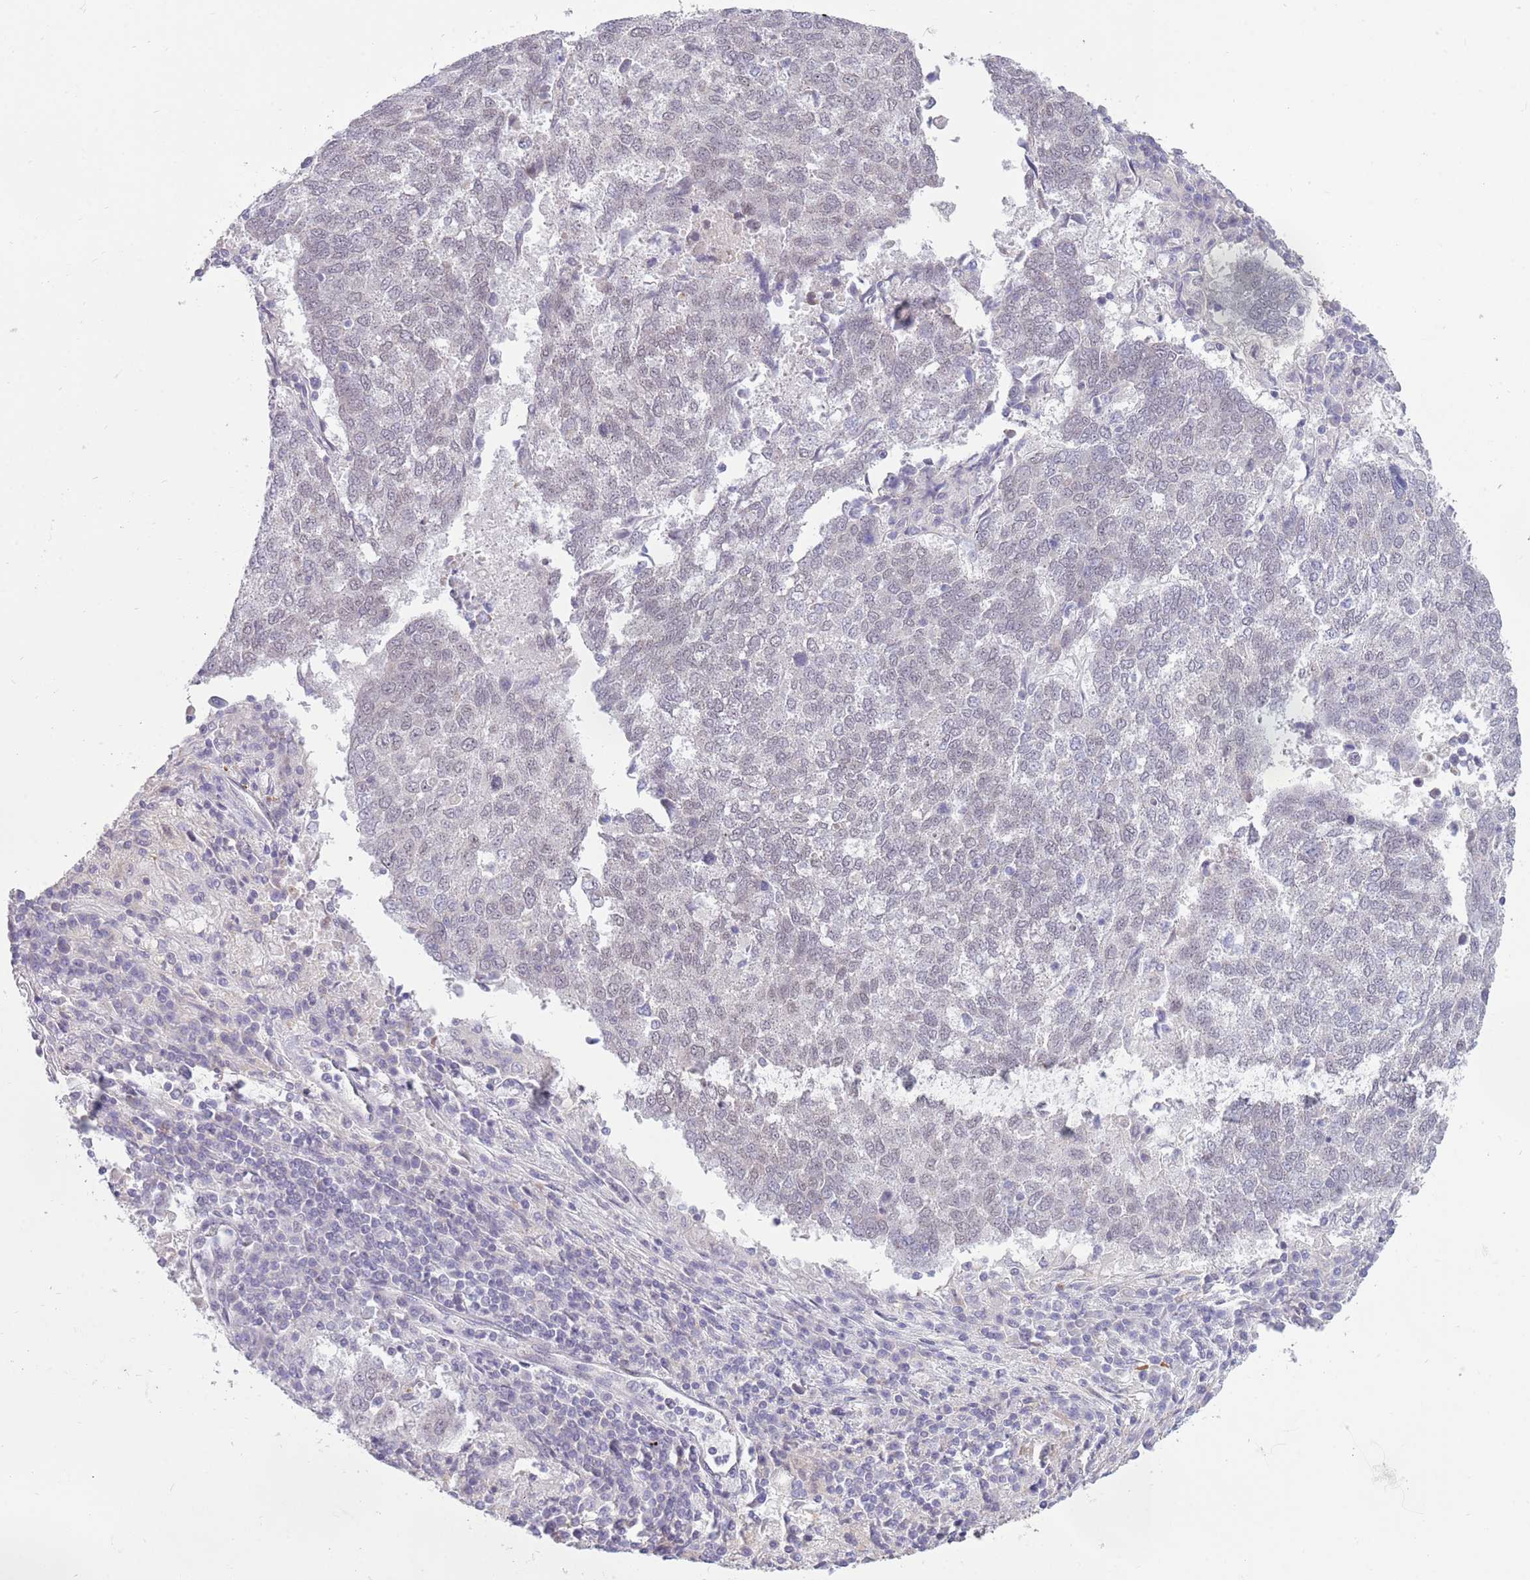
{"staining": {"intensity": "negative", "quantity": "none", "location": "none"}, "tissue": "lung cancer", "cell_type": "Tumor cells", "image_type": "cancer", "snomed": [{"axis": "morphology", "description": "Squamous cell carcinoma, NOS"}, {"axis": "topography", "description": "Lung"}], "caption": "Lung cancer (squamous cell carcinoma) stained for a protein using IHC demonstrates no staining tumor cells.", "gene": "ZNF574", "patient": {"sex": "male", "age": 73}}